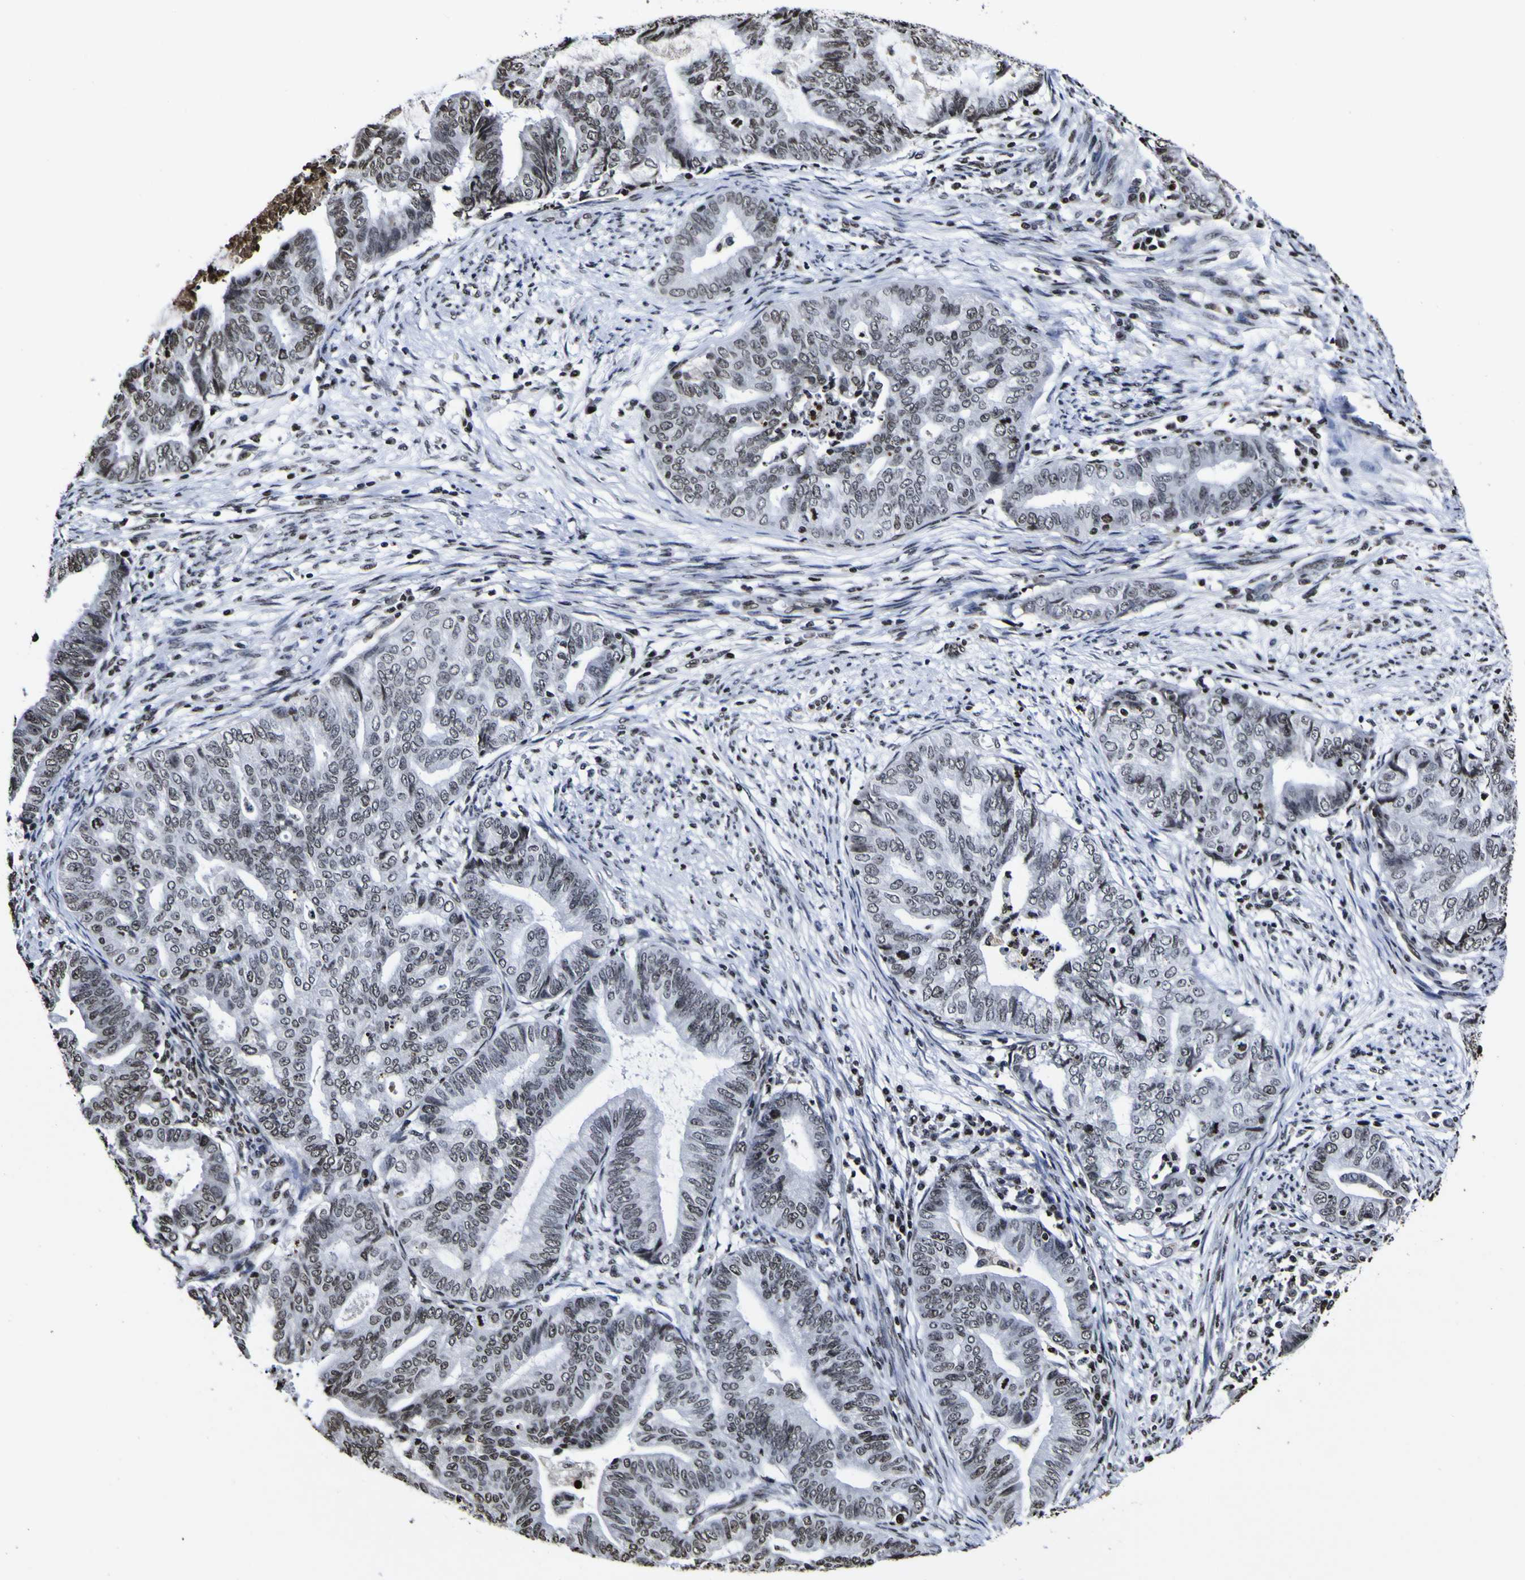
{"staining": {"intensity": "moderate", "quantity": "<25%", "location": "nuclear"}, "tissue": "endometrial cancer", "cell_type": "Tumor cells", "image_type": "cancer", "snomed": [{"axis": "morphology", "description": "Adenocarcinoma, NOS"}, {"axis": "topography", "description": "Endometrium"}], "caption": "Immunohistochemical staining of human adenocarcinoma (endometrial) reveals low levels of moderate nuclear positivity in approximately <25% of tumor cells.", "gene": "PIAS1", "patient": {"sex": "female", "age": 79}}